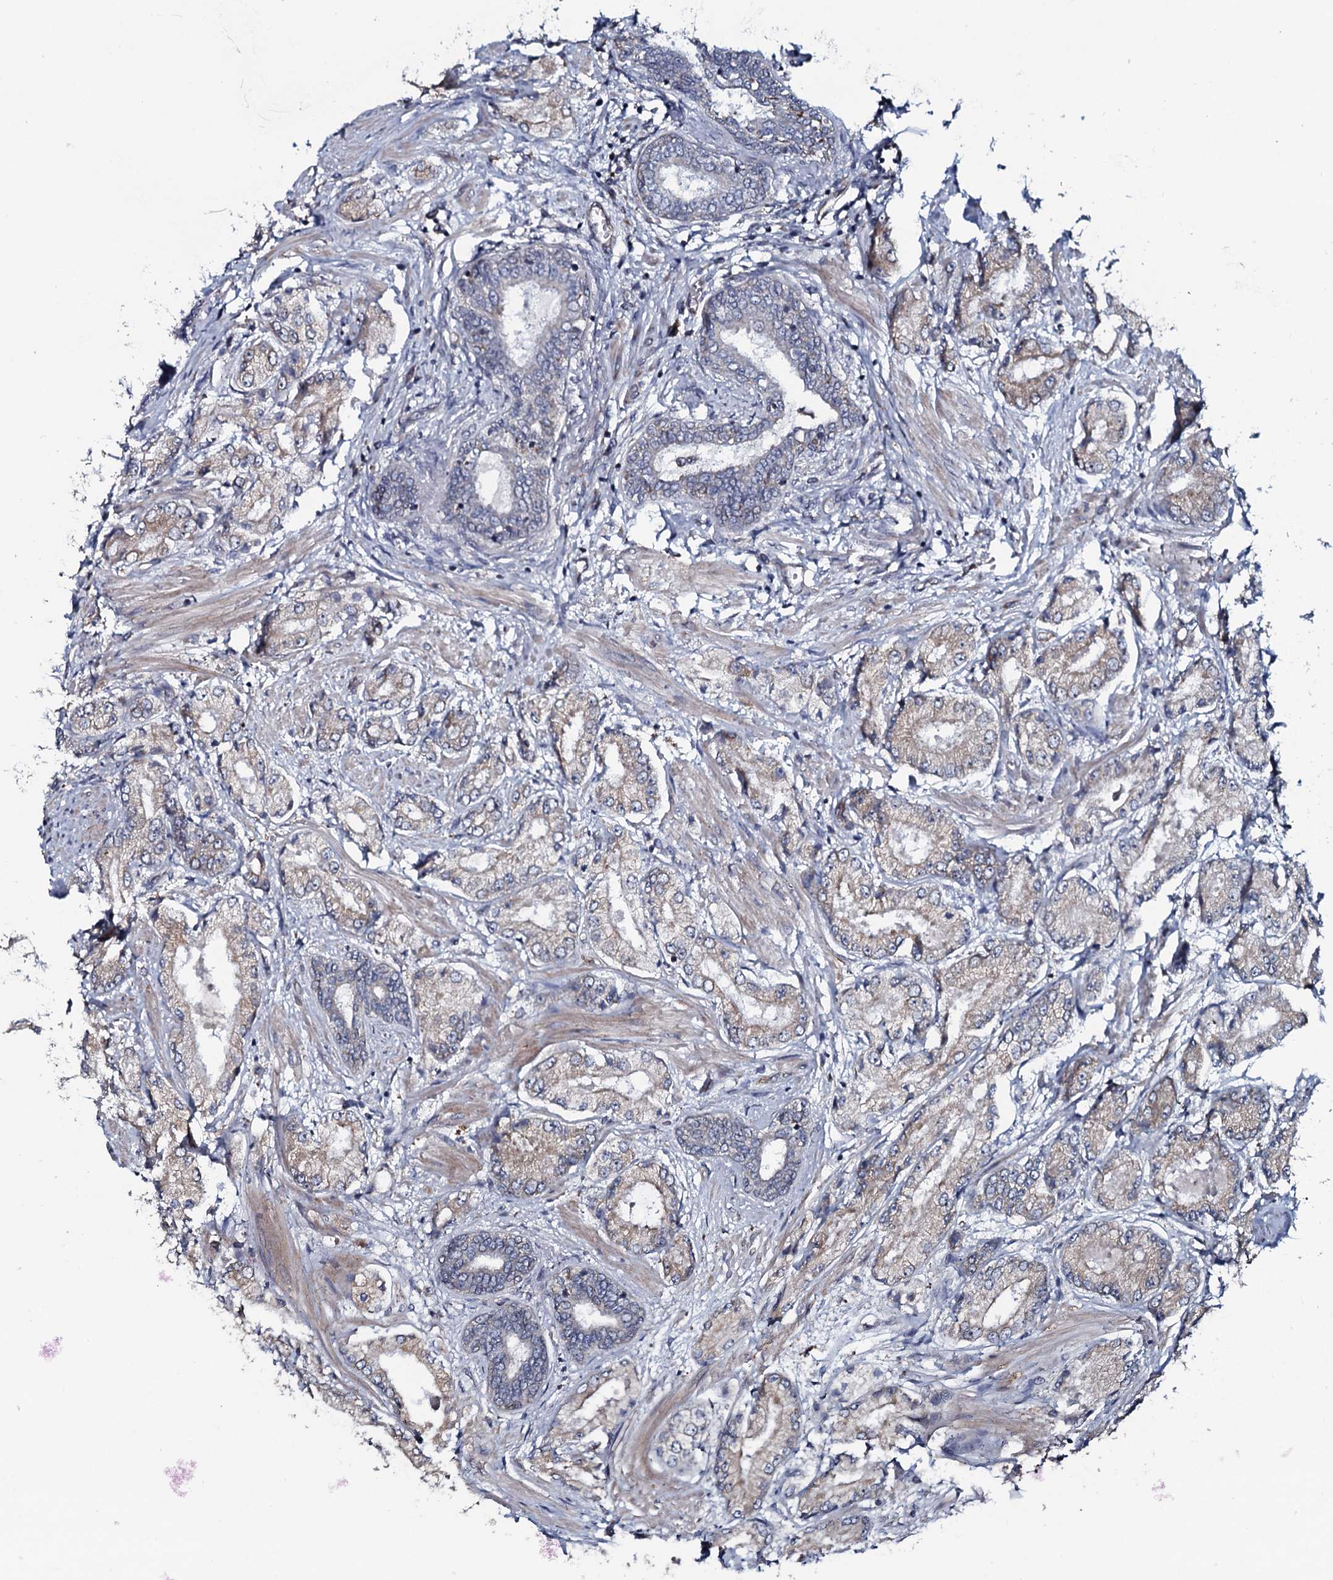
{"staining": {"intensity": "weak", "quantity": "<25%", "location": "cytoplasmic/membranous"}, "tissue": "prostate cancer", "cell_type": "Tumor cells", "image_type": "cancer", "snomed": [{"axis": "morphology", "description": "Adenocarcinoma, High grade"}, {"axis": "topography", "description": "Prostate"}], "caption": "DAB (3,3'-diaminobenzidine) immunohistochemical staining of prostate high-grade adenocarcinoma reveals no significant staining in tumor cells.", "gene": "TMEM151A", "patient": {"sex": "male", "age": 59}}